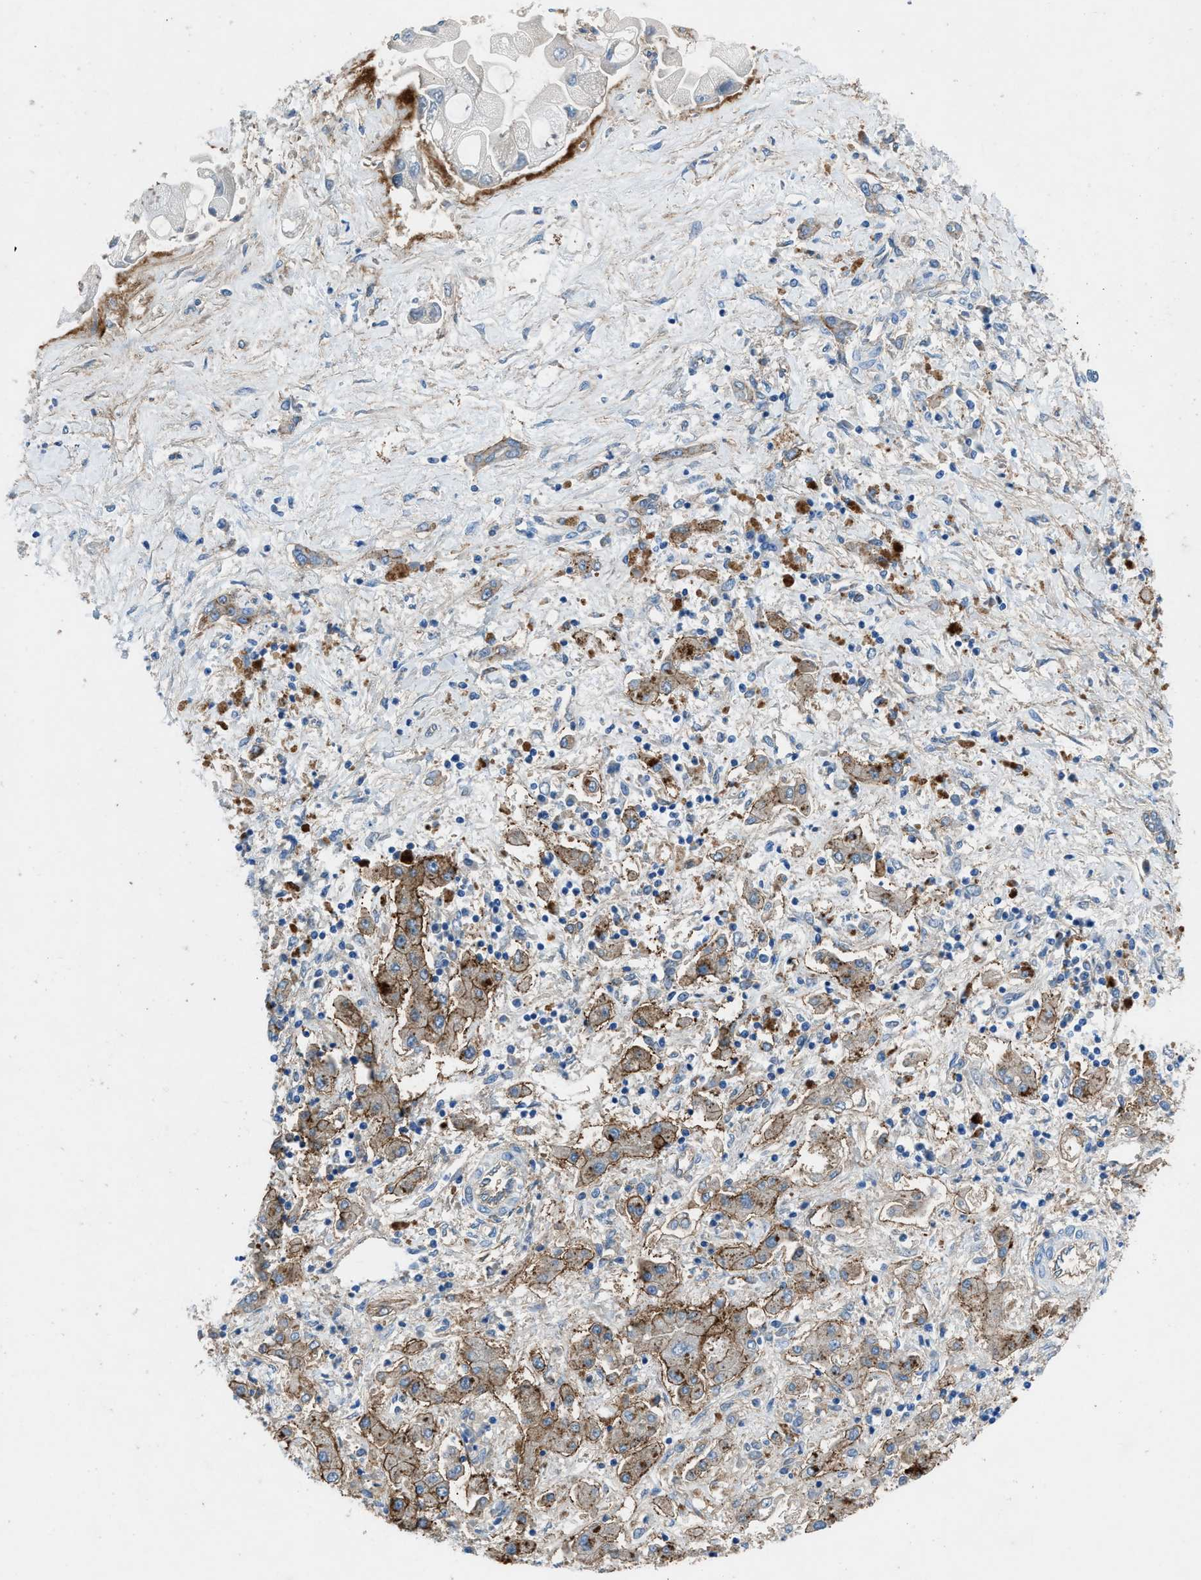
{"staining": {"intensity": "weak", "quantity": "<25%", "location": "cytoplasmic/membranous"}, "tissue": "liver cancer", "cell_type": "Tumor cells", "image_type": "cancer", "snomed": [{"axis": "morphology", "description": "Cholangiocarcinoma"}, {"axis": "topography", "description": "Liver"}], "caption": "An image of liver cholangiocarcinoma stained for a protein exhibits no brown staining in tumor cells.", "gene": "PTGFRN", "patient": {"sex": "male", "age": 50}}